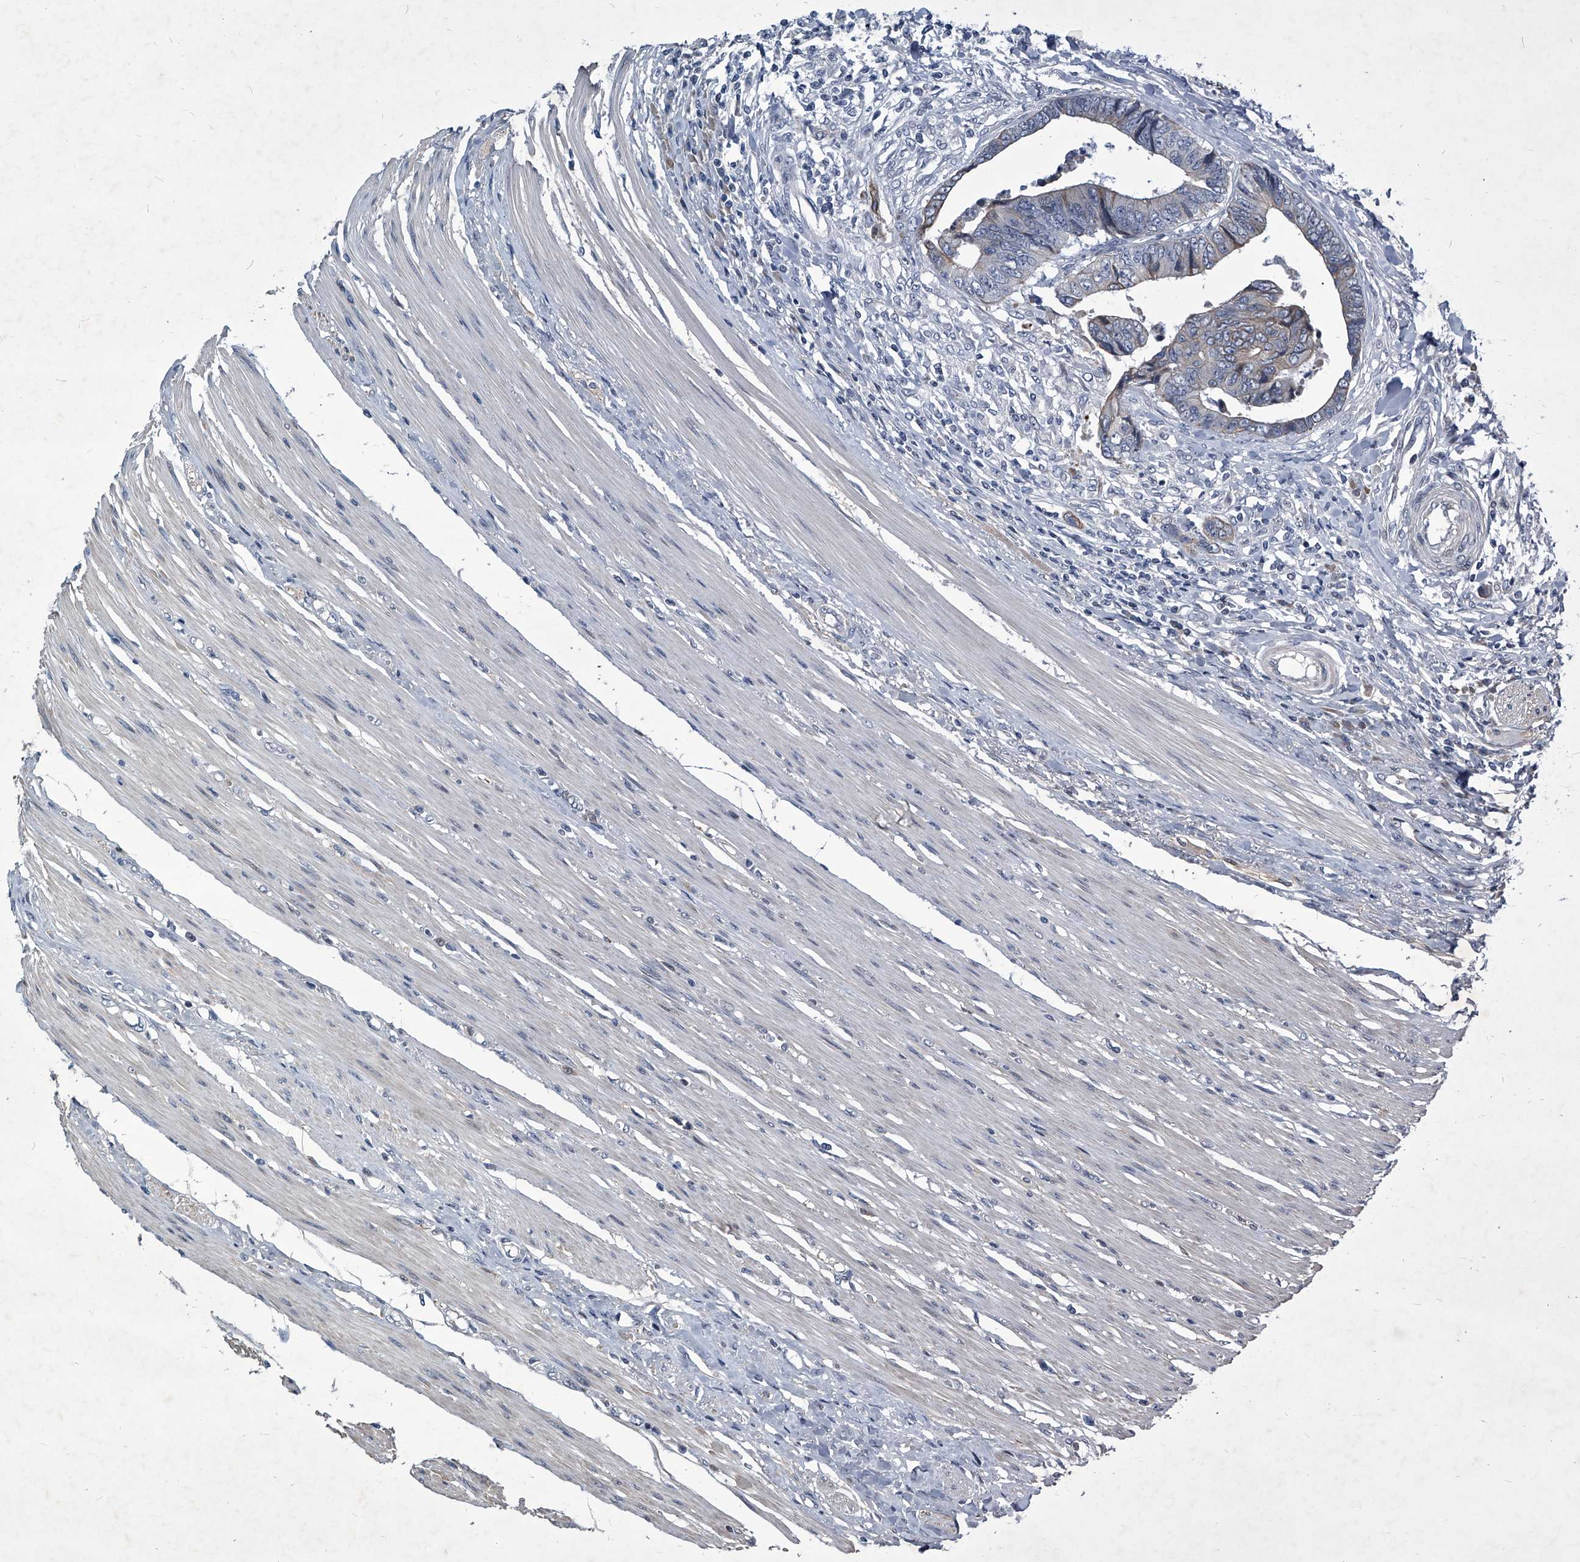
{"staining": {"intensity": "negative", "quantity": "none", "location": "none"}, "tissue": "colorectal cancer", "cell_type": "Tumor cells", "image_type": "cancer", "snomed": [{"axis": "morphology", "description": "Adenocarcinoma, NOS"}, {"axis": "topography", "description": "Rectum"}], "caption": "Immunohistochemical staining of human adenocarcinoma (colorectal) demonstrates no significant expression in tumor cells.", "gene": "ZNF76", "patient": {"sex": "male", "age": 84}}